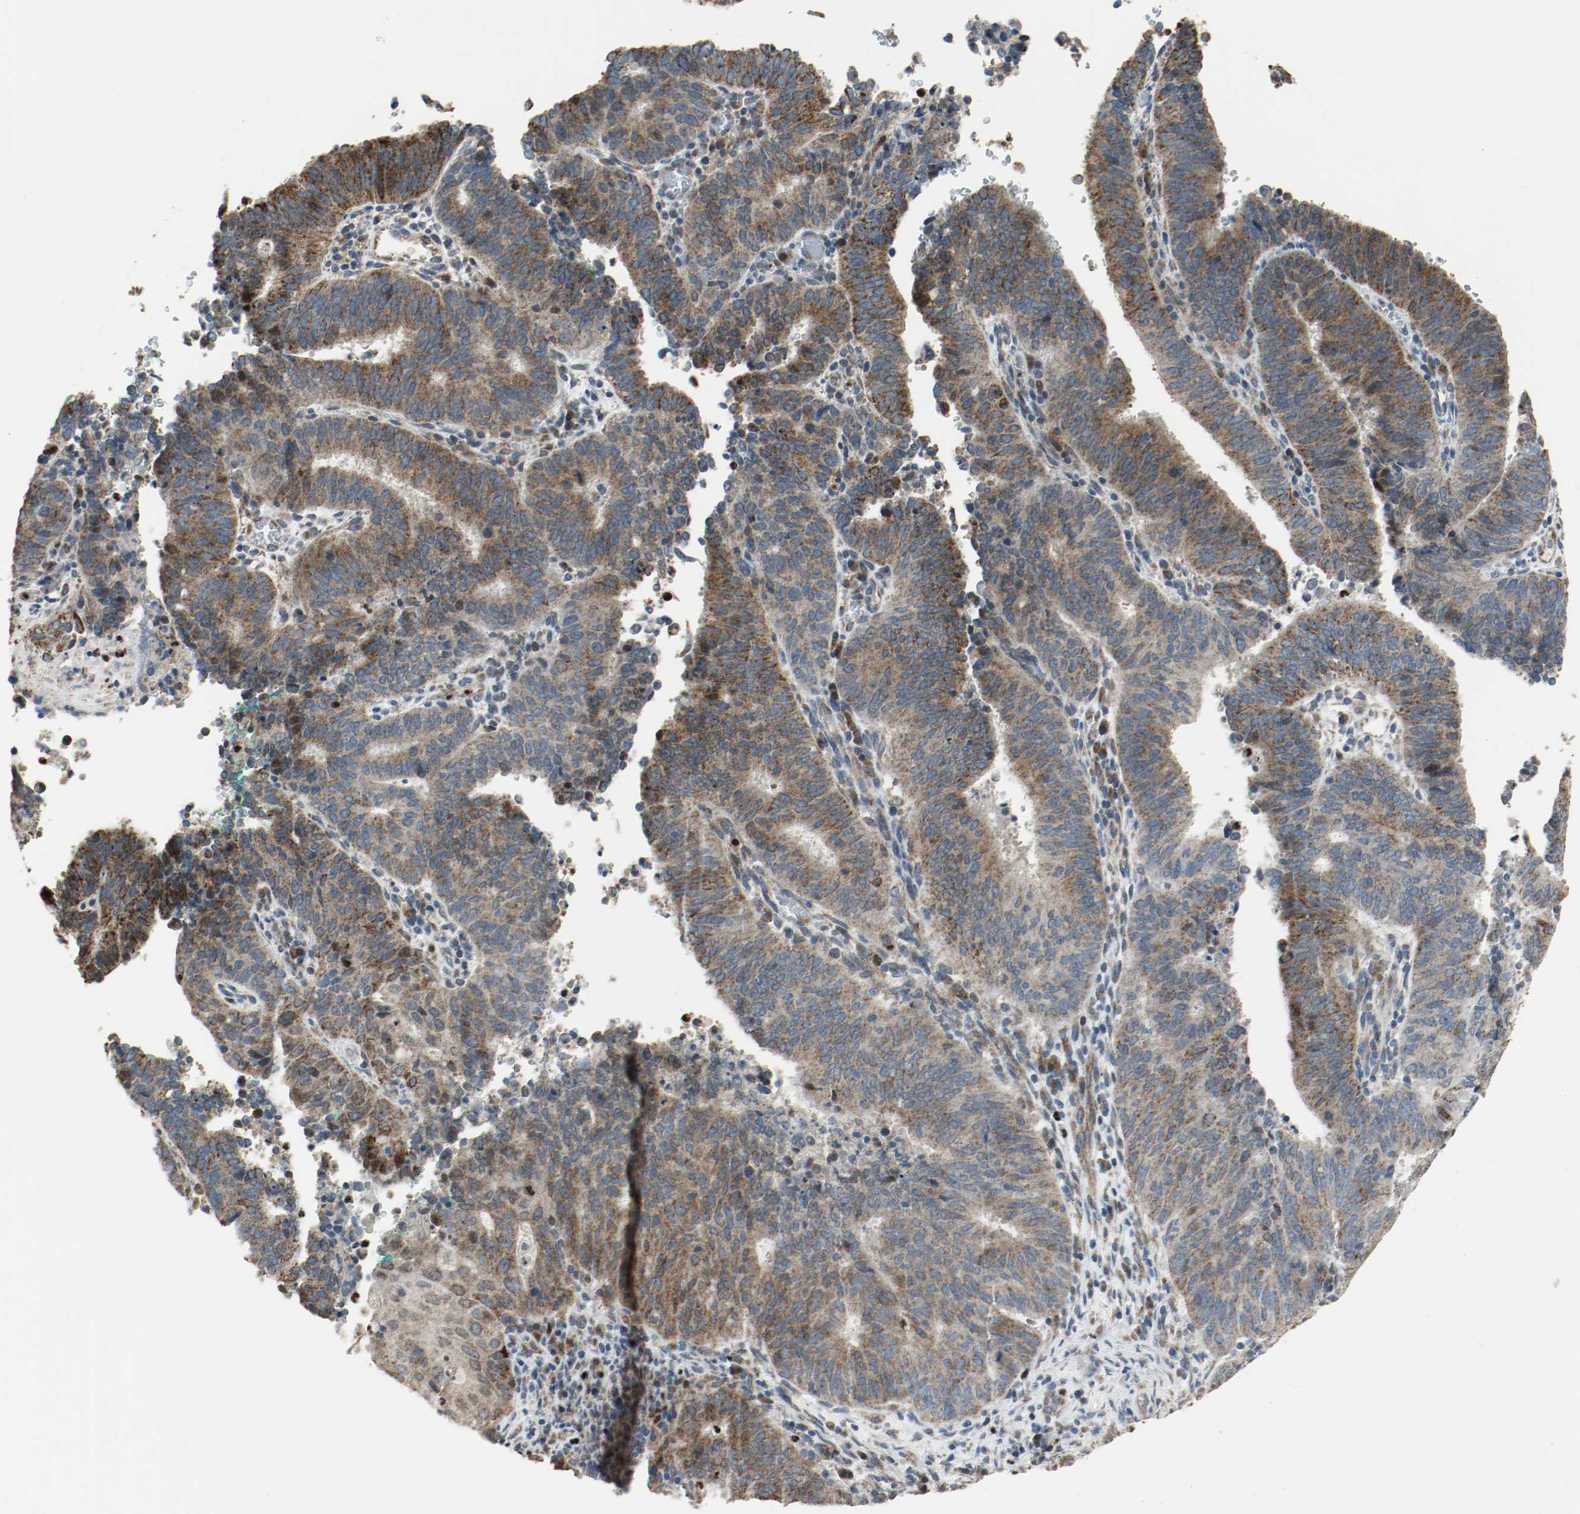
{"staining": {"intensity": "strong", "quantity": ">75%", "location": "cytoplasmic/membranous"}, "tissue": "cervical cancer", "cell_type": "Tumor cells", "image_type": "cancer", "snomed": [{"axis": "morphology", "description": "Adenocarcinoma, NOS"}, {"axis": "topography", "description": "Cervix"}], "caption": "Cervical adenocarcinoma stained for a protein displays strong cytoplasmic/membranous positivity in tumor cells.", "gene": "ALDH4A1", "patient": {"sex": "female", "age": 44}}